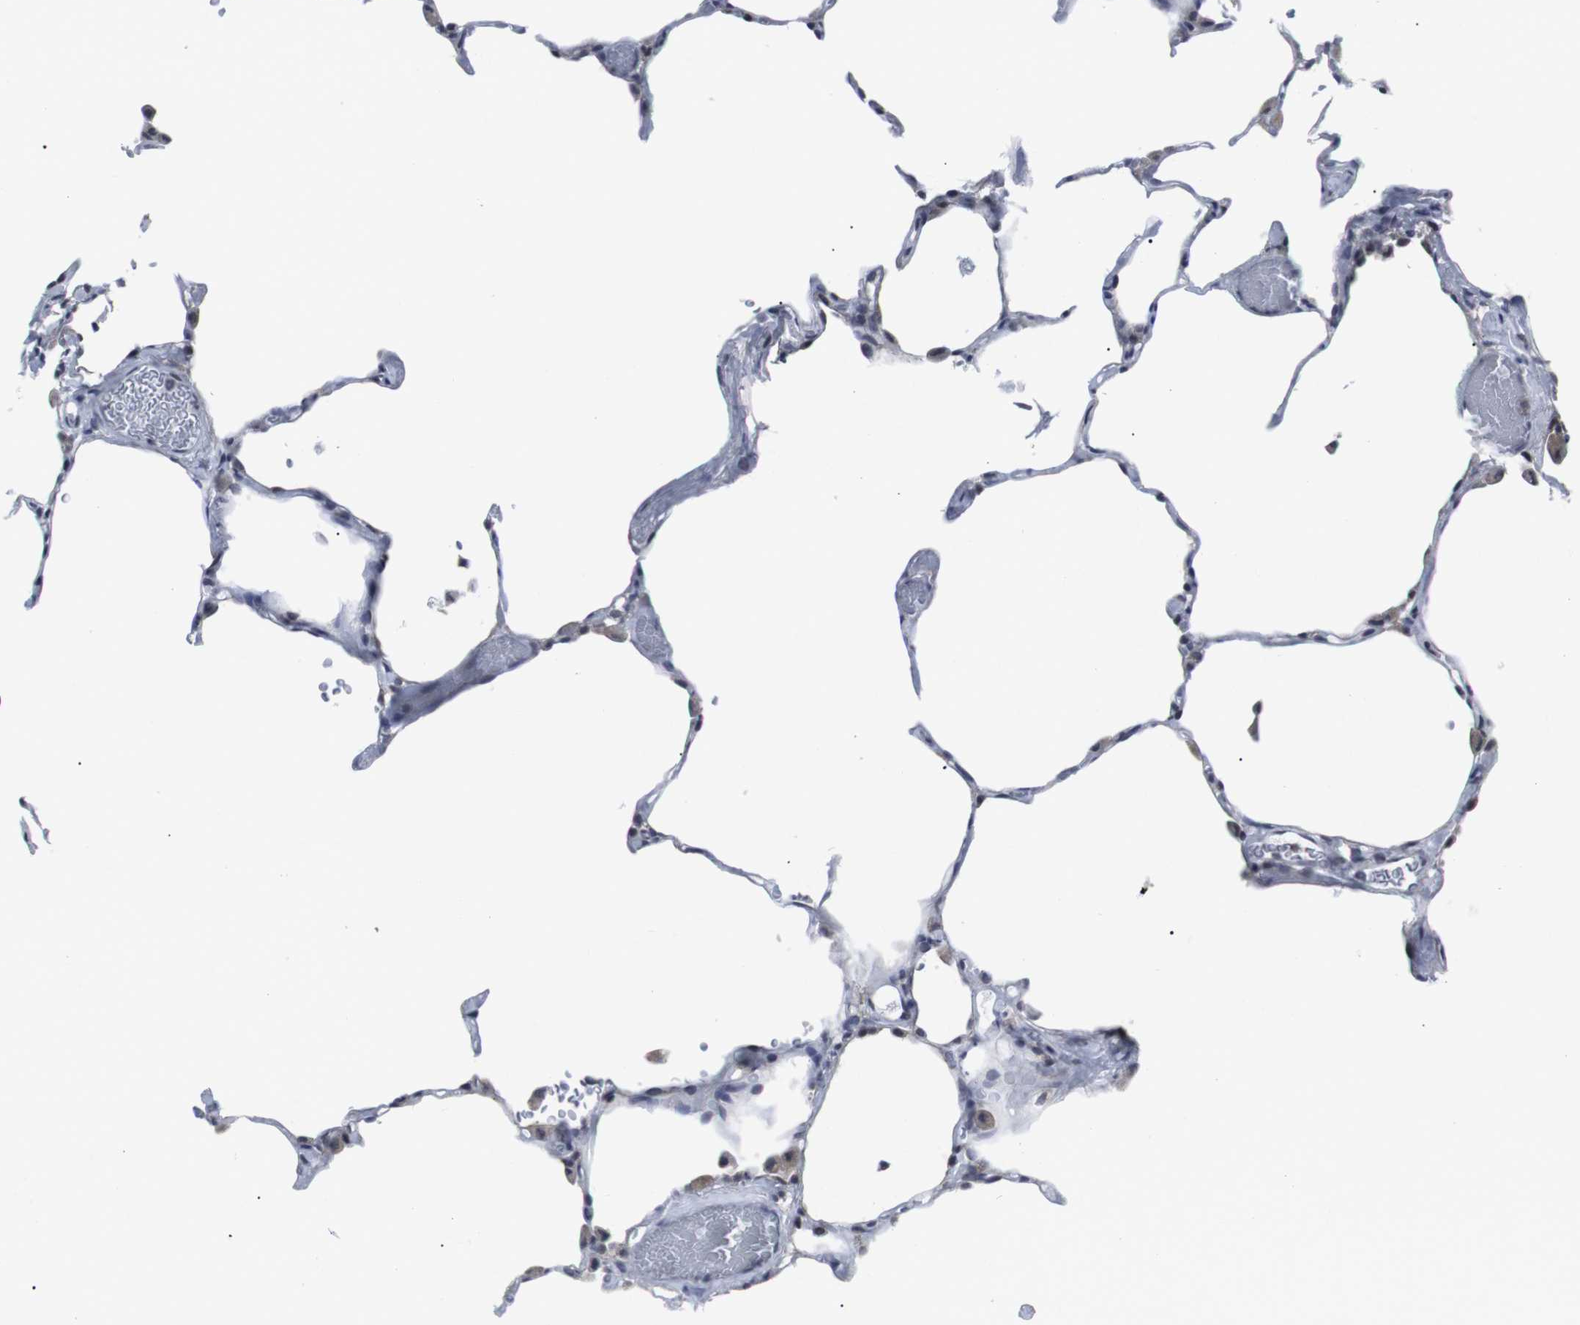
{"staining": {"intensity": "negative", "quantity": "none", "location": "none"}, "tissue": "lung", "cell_type": "Alveolar cells", "image_type": "normal", "snomed": [{"axis": "morphology", "description": "Normal tissue, NOS"}, {"axis": "topography", "description": "Lung"}], "caption": "Alveolar cells show no significant staining in normal lung.", "gene": "GEMIN2", "patient": {"sex": "female", "age": 49}}